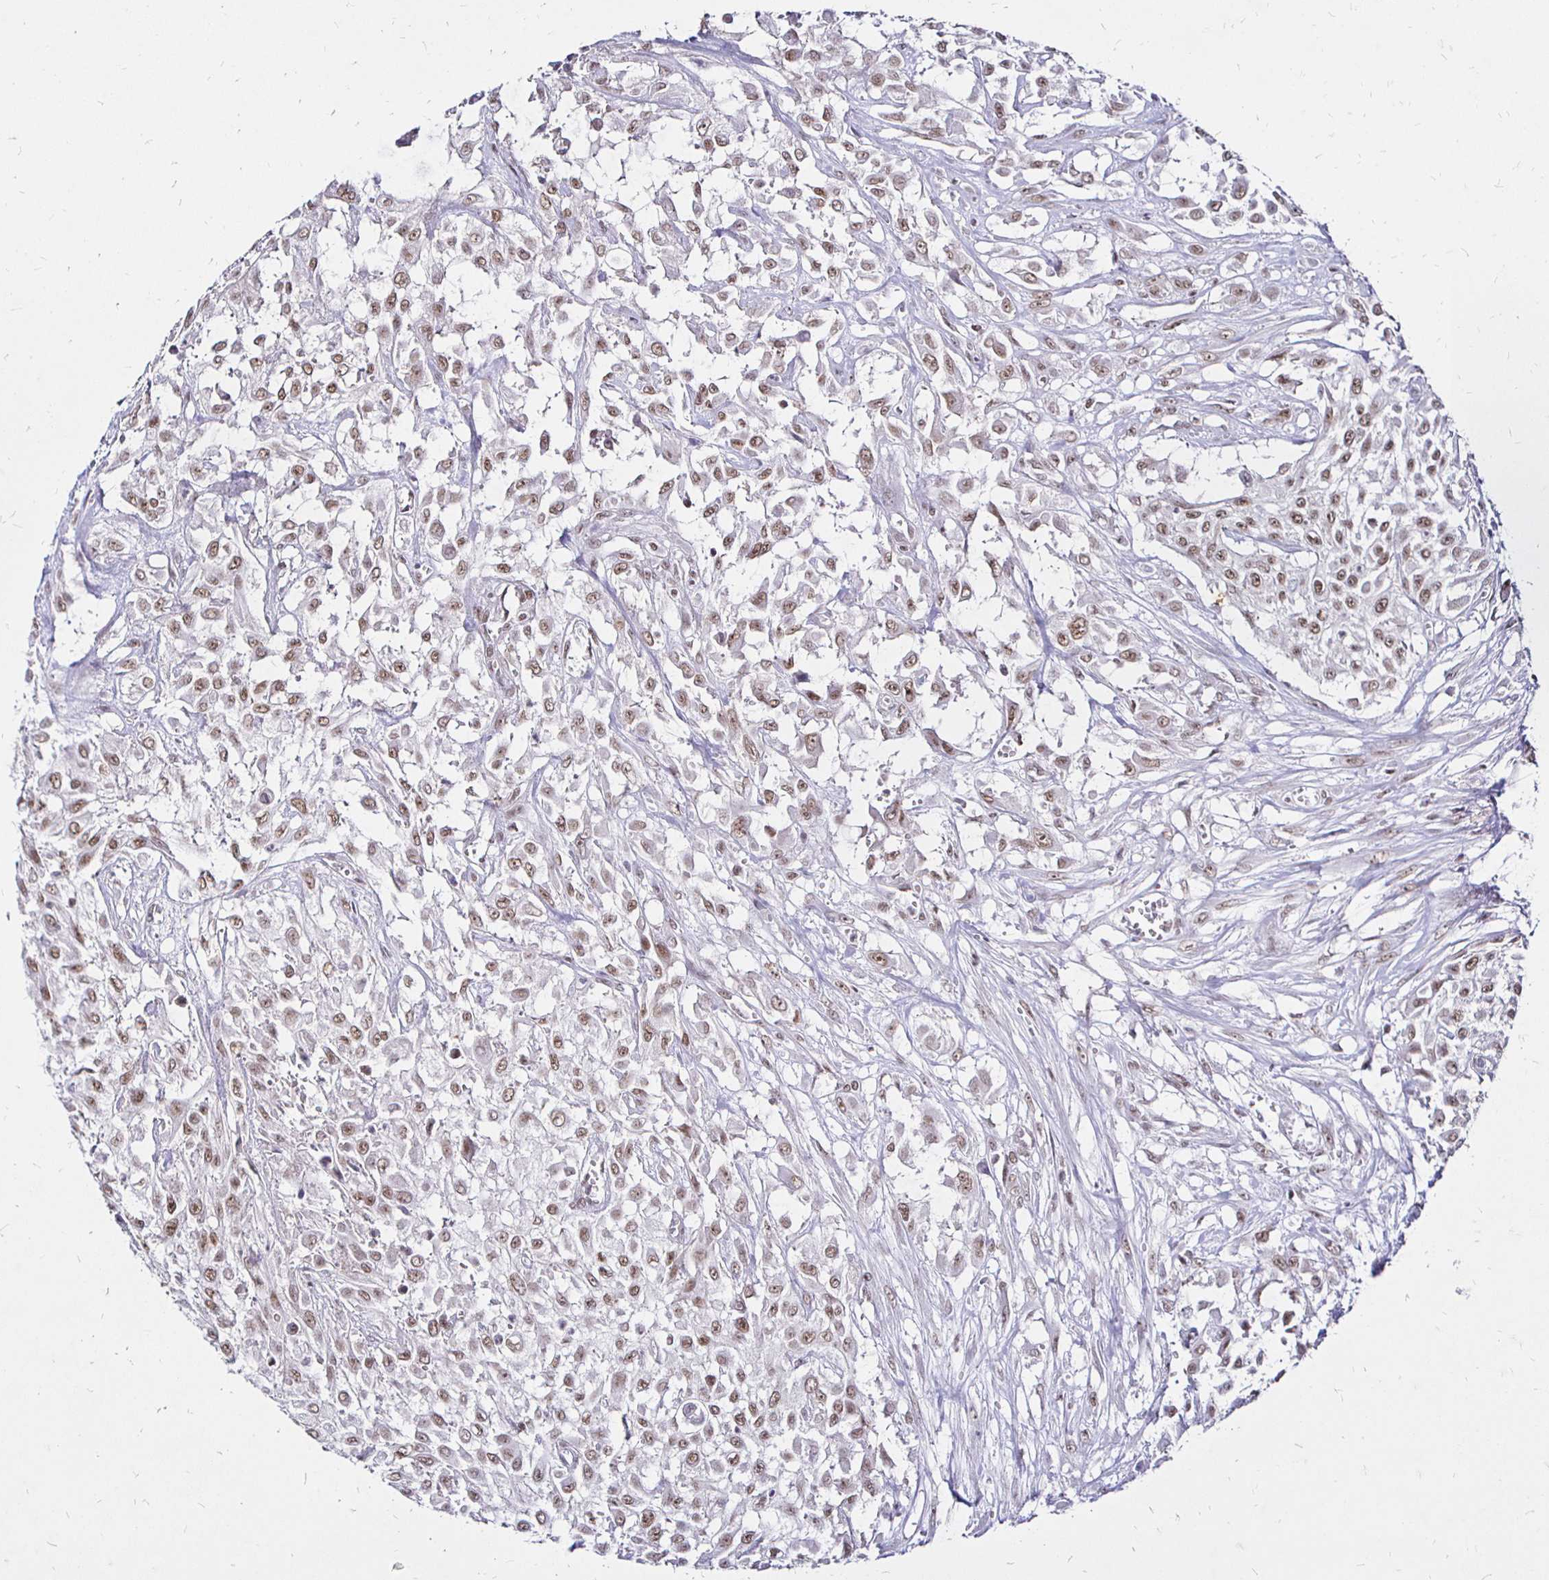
{"staining": {"intensity": "moderate", "quantity": ">75%", "location": "nuclear"}, "tissue": "urothelial cancer", "cell_type": "Tumor cells", "image_type": "cancer", "snomed": [{"axis": "morphology", "description": "Urothelial carcinoma, High grade"}, {"axis": "topography", "description": "Urinary bladder"}], "caption": "This is a photomicrograph of immunohistochemistry (IHC) staining of high-grade urothelial carcinoma, which shows moderate expression in the nuclear of tumor cells.", "gene": "SIN3A", "patient": {"sex": "male", "age": 57}}